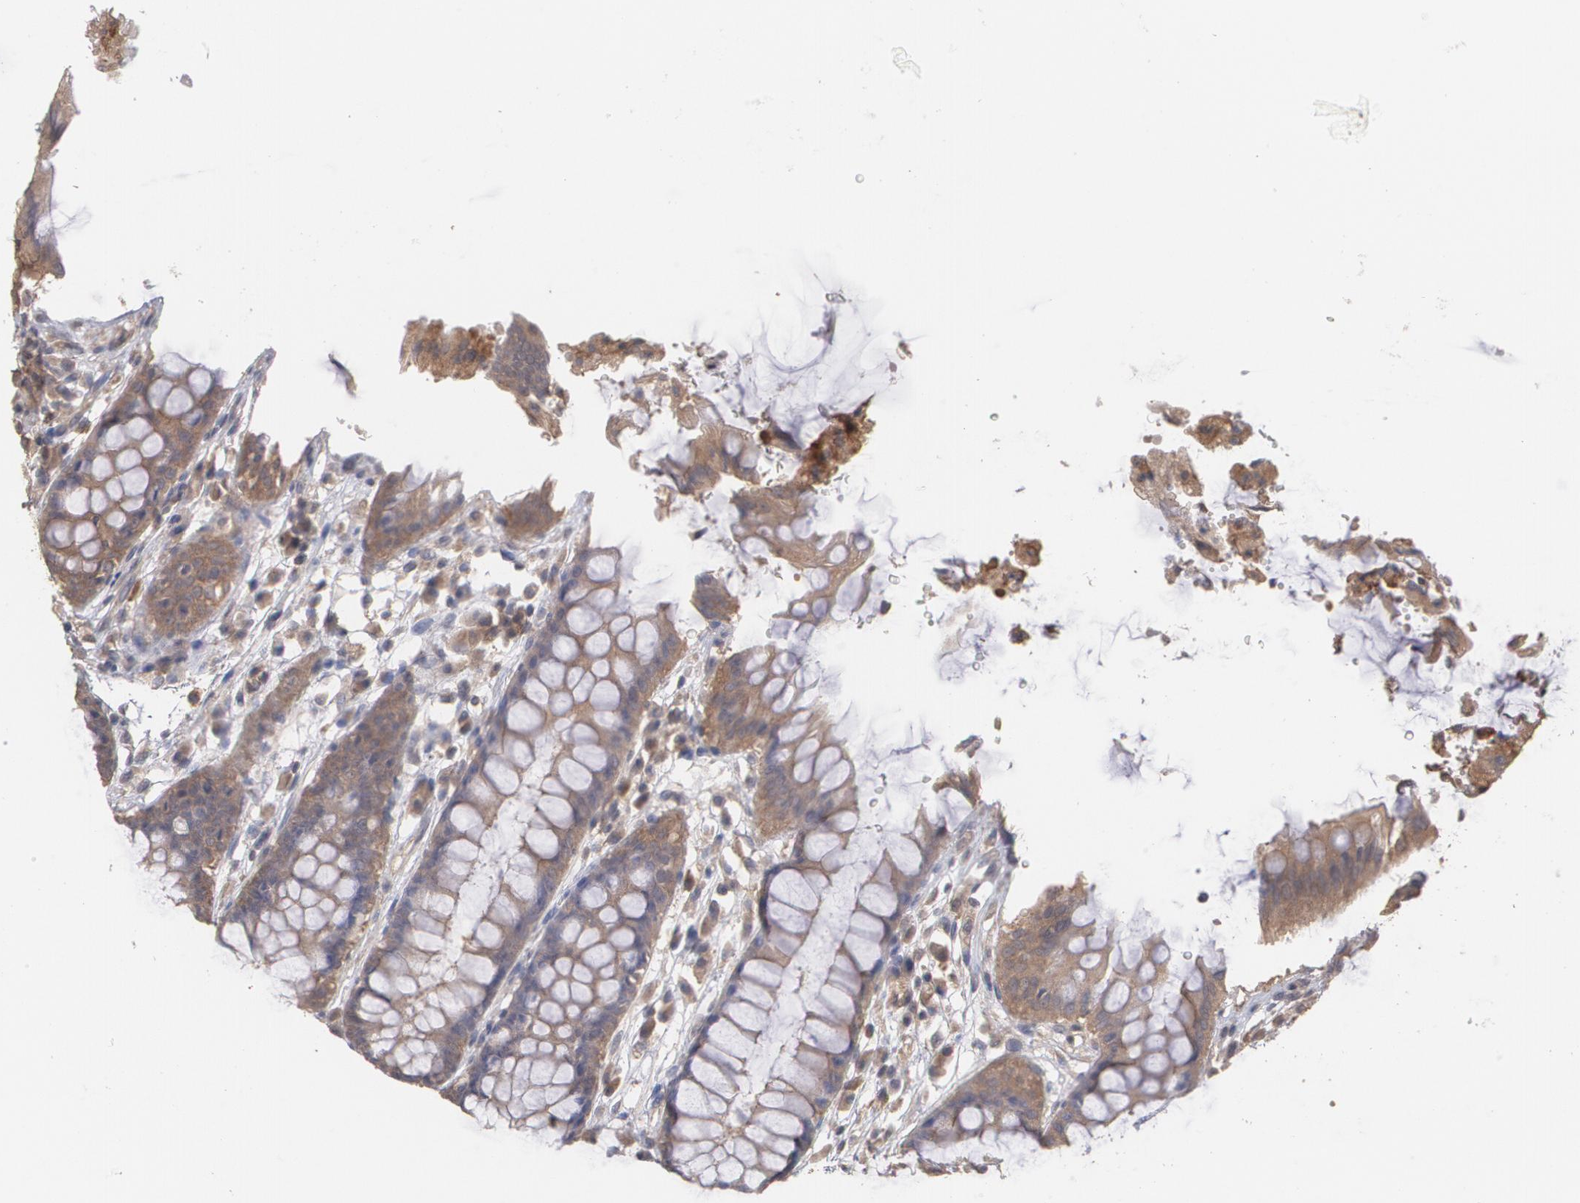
{"staining": {"intensity": "moderate", "quantity": ">75%", "location": "cytoplasmic/membranous"}, "tissue": "rectum", "cell_type": "Glandular cells", "image_type": "normal", "snomed": [{"axis": "morphology", "description": "Normal tissue, NOS"}, {"axis": "topography", "description": "Rectum"}], "caption": "This is a histology image of IHC staining of benign rectum, which shows moderate staining in the cytoplasmic/membranous of glandular cells.", "gene": "ARF6", "patient": {"sex": "female", "age": 46}}